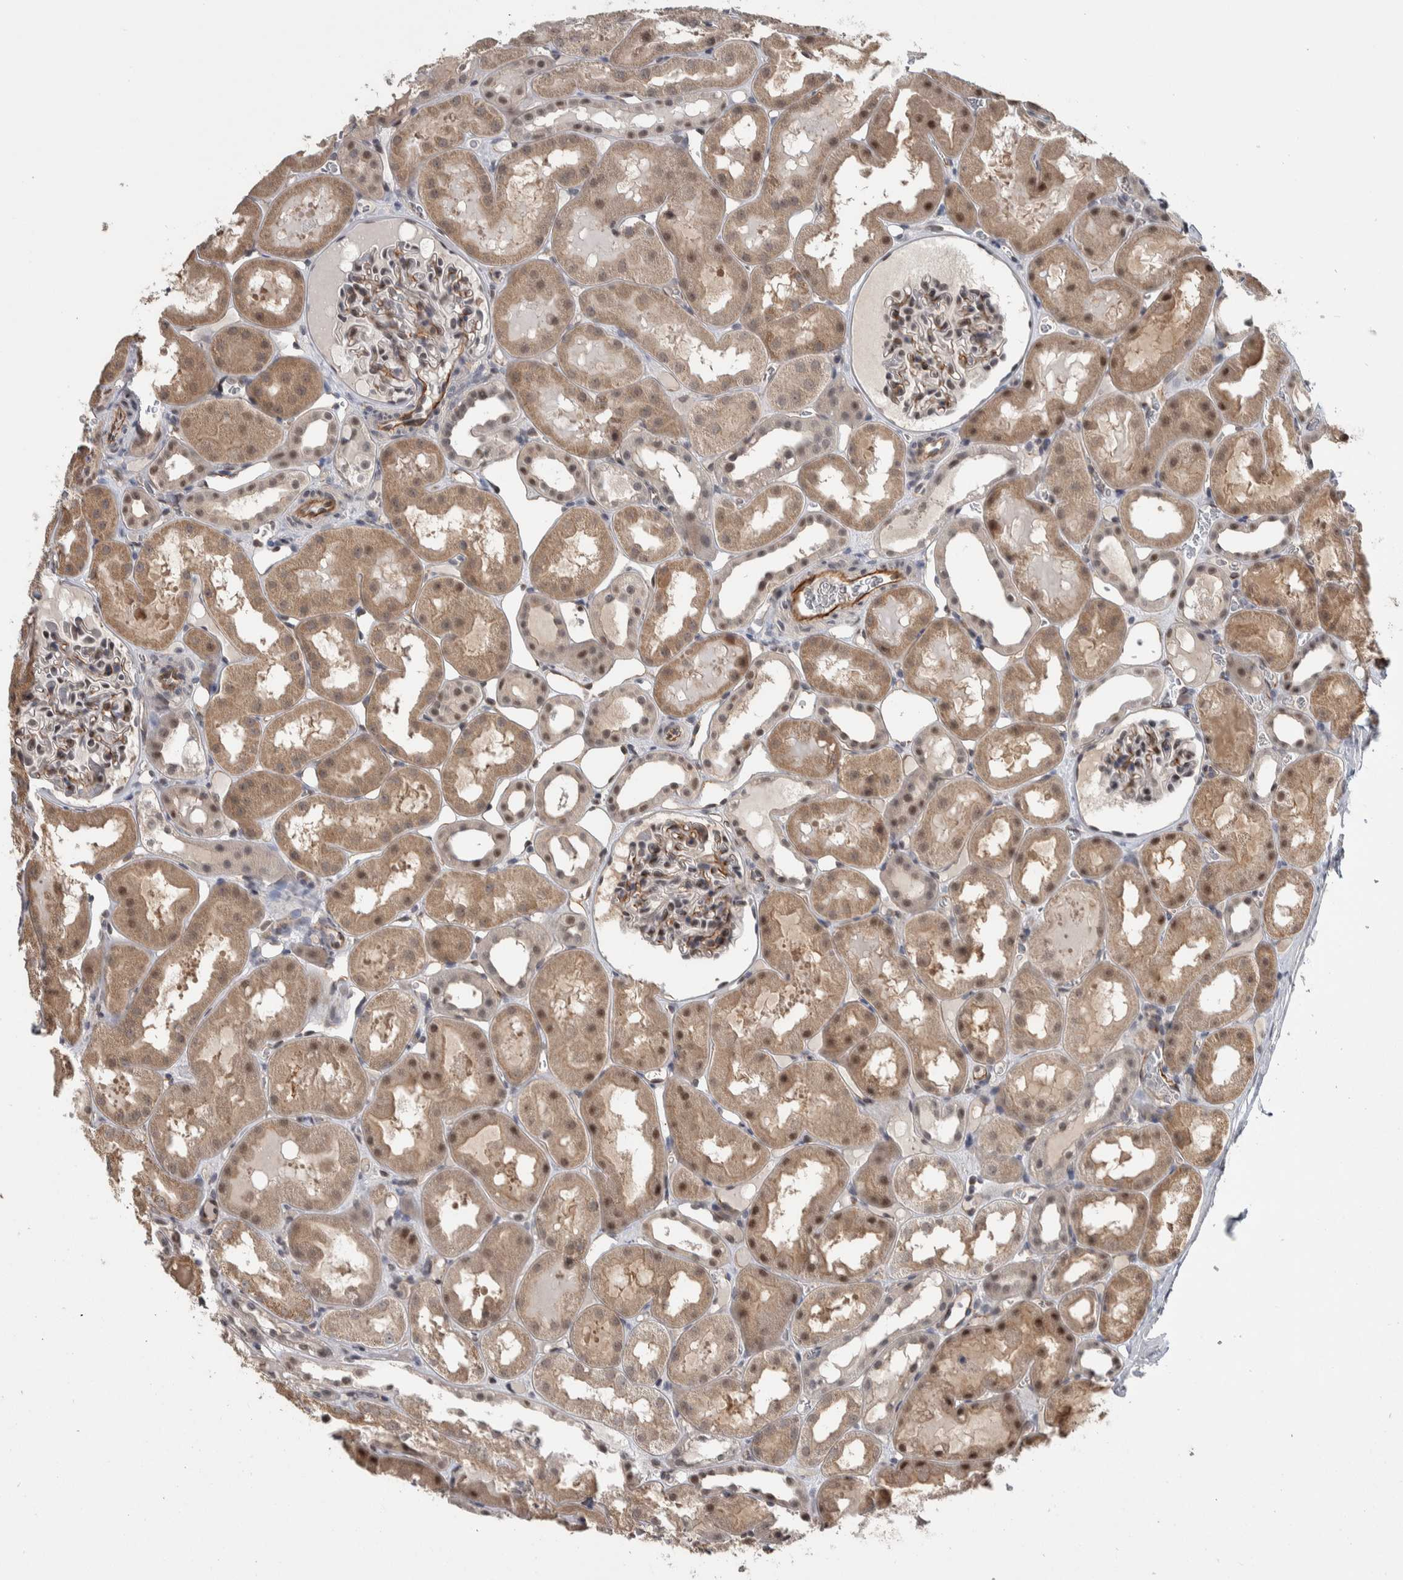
{"staining": {"intensity": "moderate", "quantity": "25%-75%", "location": "cytoplasmic/membranous,nuclear"}, "tissue": "kidney", "cell_type": "Cells in glomeruli", "image_type": "normal", "snomed": [{"axis": "morphology", "description": "Normal tissue, NOS"}, {"axis": "topography", "description": "Kidney"}, {"axis": "topography", "description": "Urinary bladder"}], "caption": "This is a micrograph of immunohistochemistry (IHC) staining of normal kidney, which shows moderate staining in the cytoplasmic/membranous,nuclear of cells in glomeruli.", "gene": "PRDM4", "patient": {"sex": "male", "age": 16}}